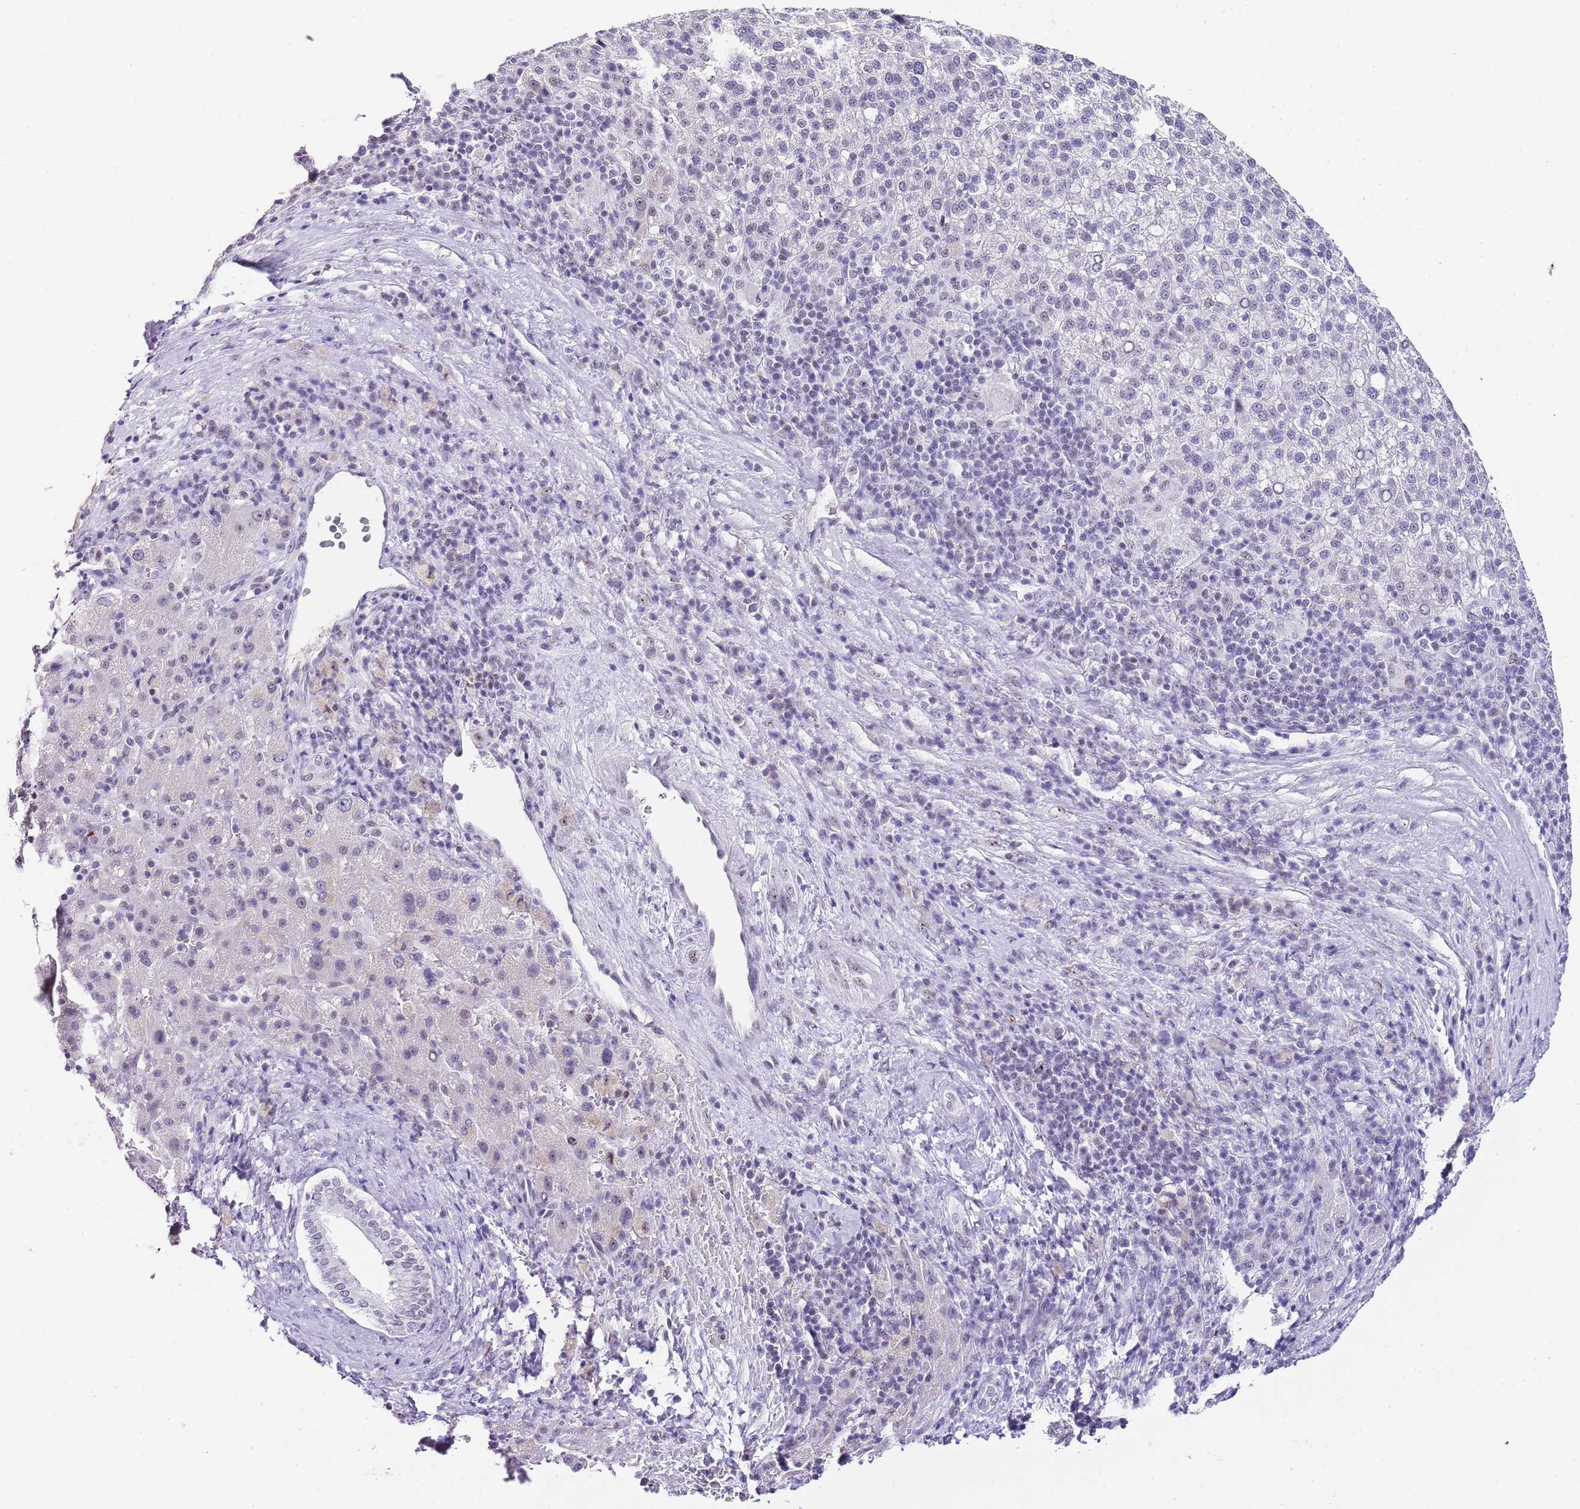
{"staining": {"intensity": "negative", "quantity": "none", "location": "none"}, "tissue": "liver cancer", "cell_type": "Tumor cells", "image_type": "cancer", "snomed": [{"axis": "morphology", "description": "Carcinoma, Hepatocellular, NOS"}, {"axis": "topography", "description": "Liver"}], "caption": "Tumor cells are negative for brown protein staining in liver cancer (hepatocellular carcinoma).", "gene": "NOP56", "patient": {"sex": "female", "age": 58}}